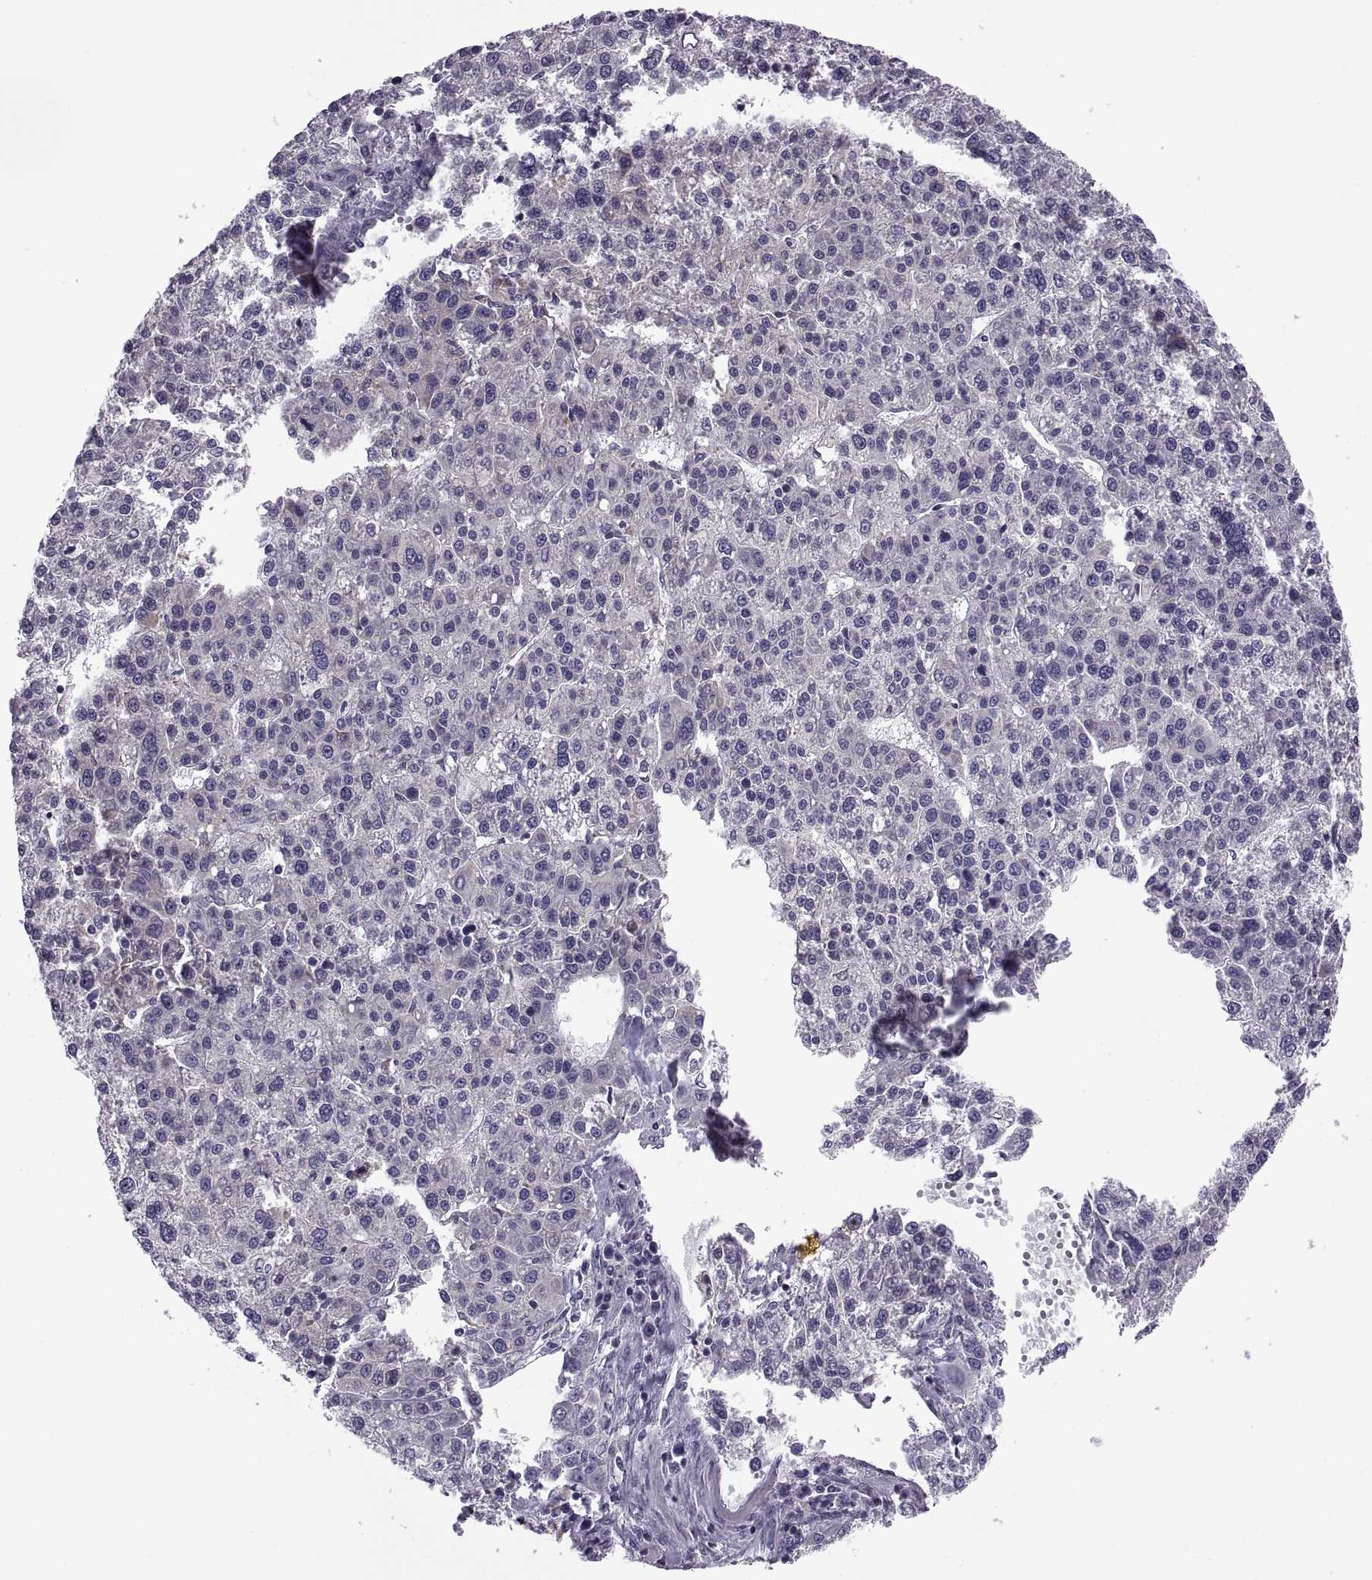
{"staining": {"intensity": "negative", "quantity": "none", "location": "none"}, "tissue": "liver cancer", "cell_type": "Tumor cells", "image_type": "cancer", "snomed": [{"axis": "morphology", "description": "Carcinoma, Hepatocellular, NOS"}, {"axis": "topography", "description": "Liver"}], "caption": "Immunohistochemical staining of hepatocellular carcinoma (liver) shows no significant staining in tumor cells.", "gene": "LETM2", "patient": {"sex": "female", "age": 58}}